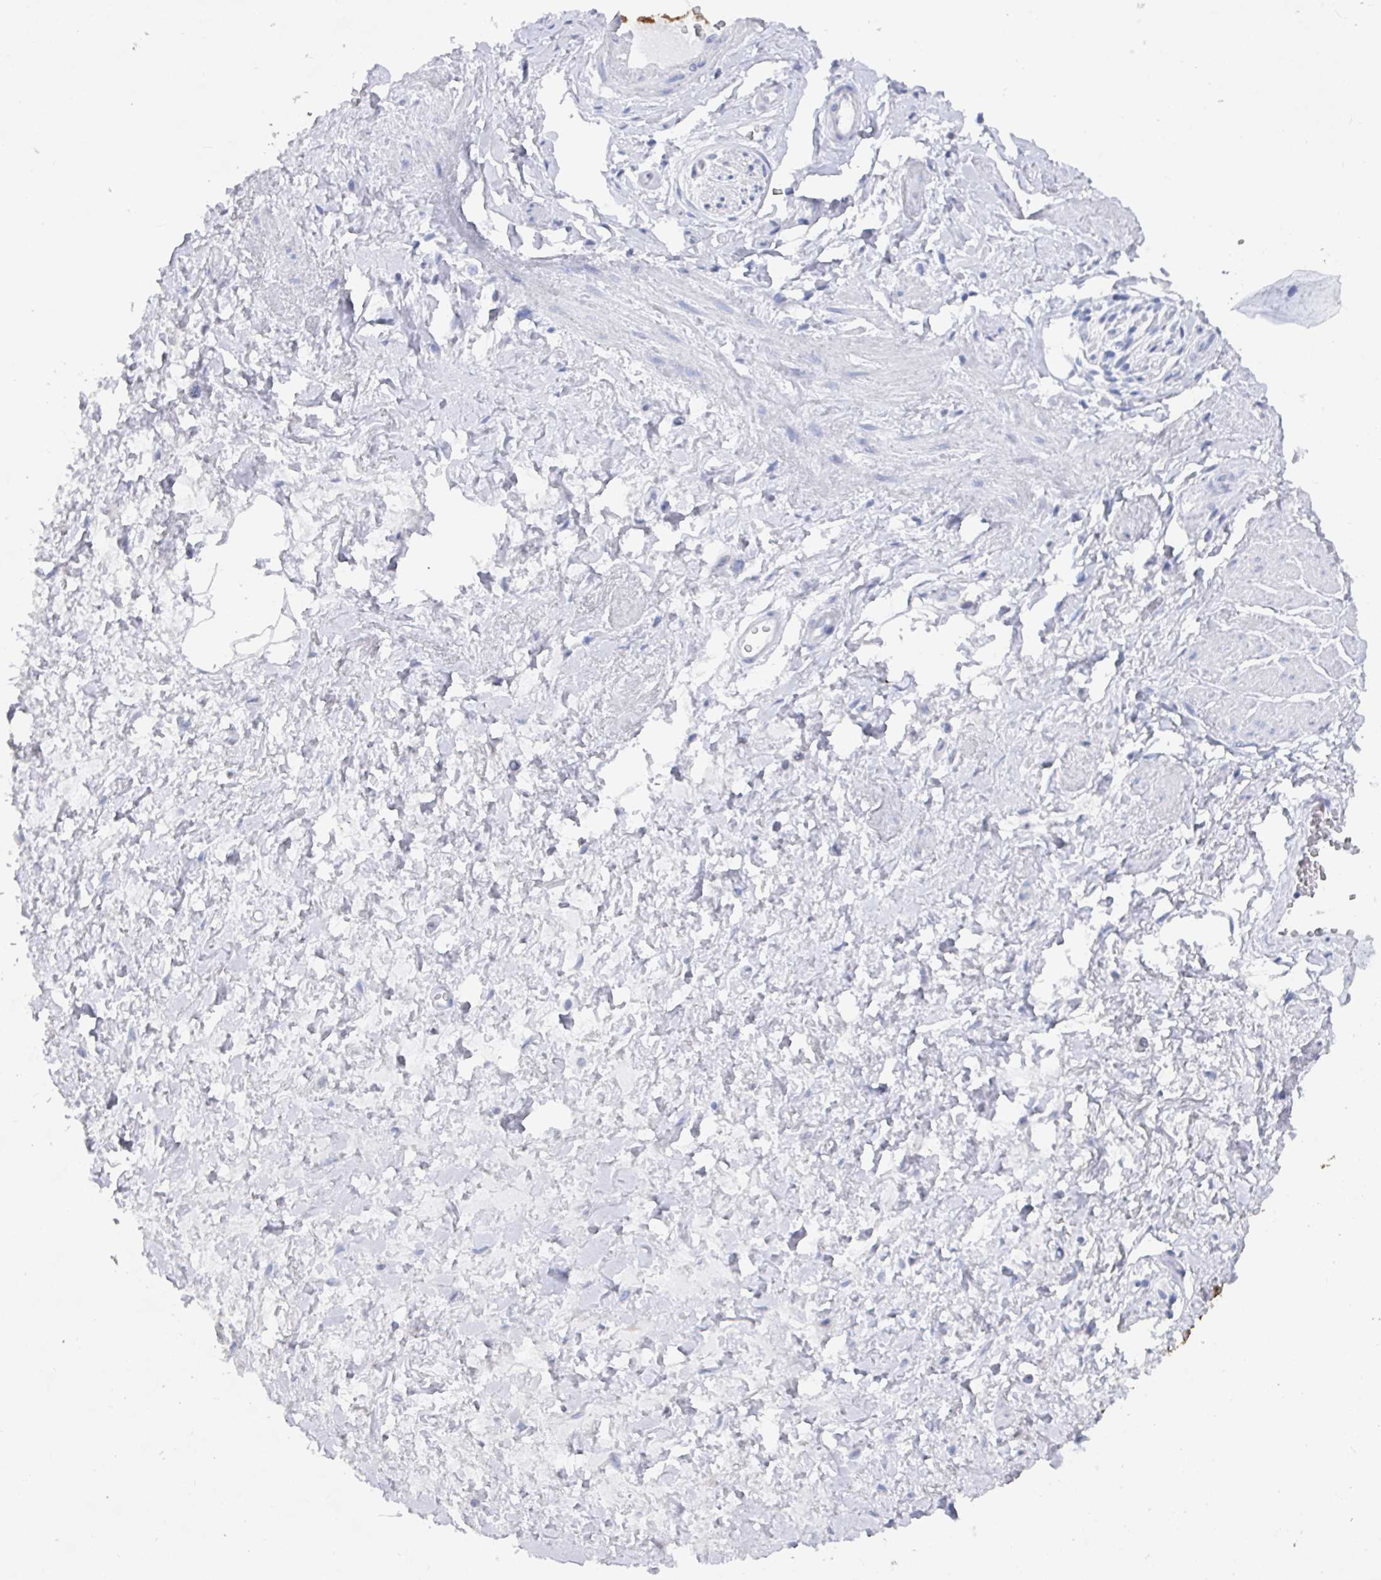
{"staining": {"intensity": "negative", "quantity": "none", "location": "none"}, "tissue": "adipose tissue", "cell_type": "Adipocytes", "image_type": "normal", "snomed": [{"axis": "morphology", "description": "Normal tissue, NOS"}, {"axis": "topography", "description": "Vagina"}, {"axis": "topography", "description": "Peripheral nerve tissue"}], "caption": "Immunohistochemistry of benign human adipose tissue demonstrates no staining in adipocytes.", "gene": "CAMKV", "patient": {"sex": "female", "age": 71}}